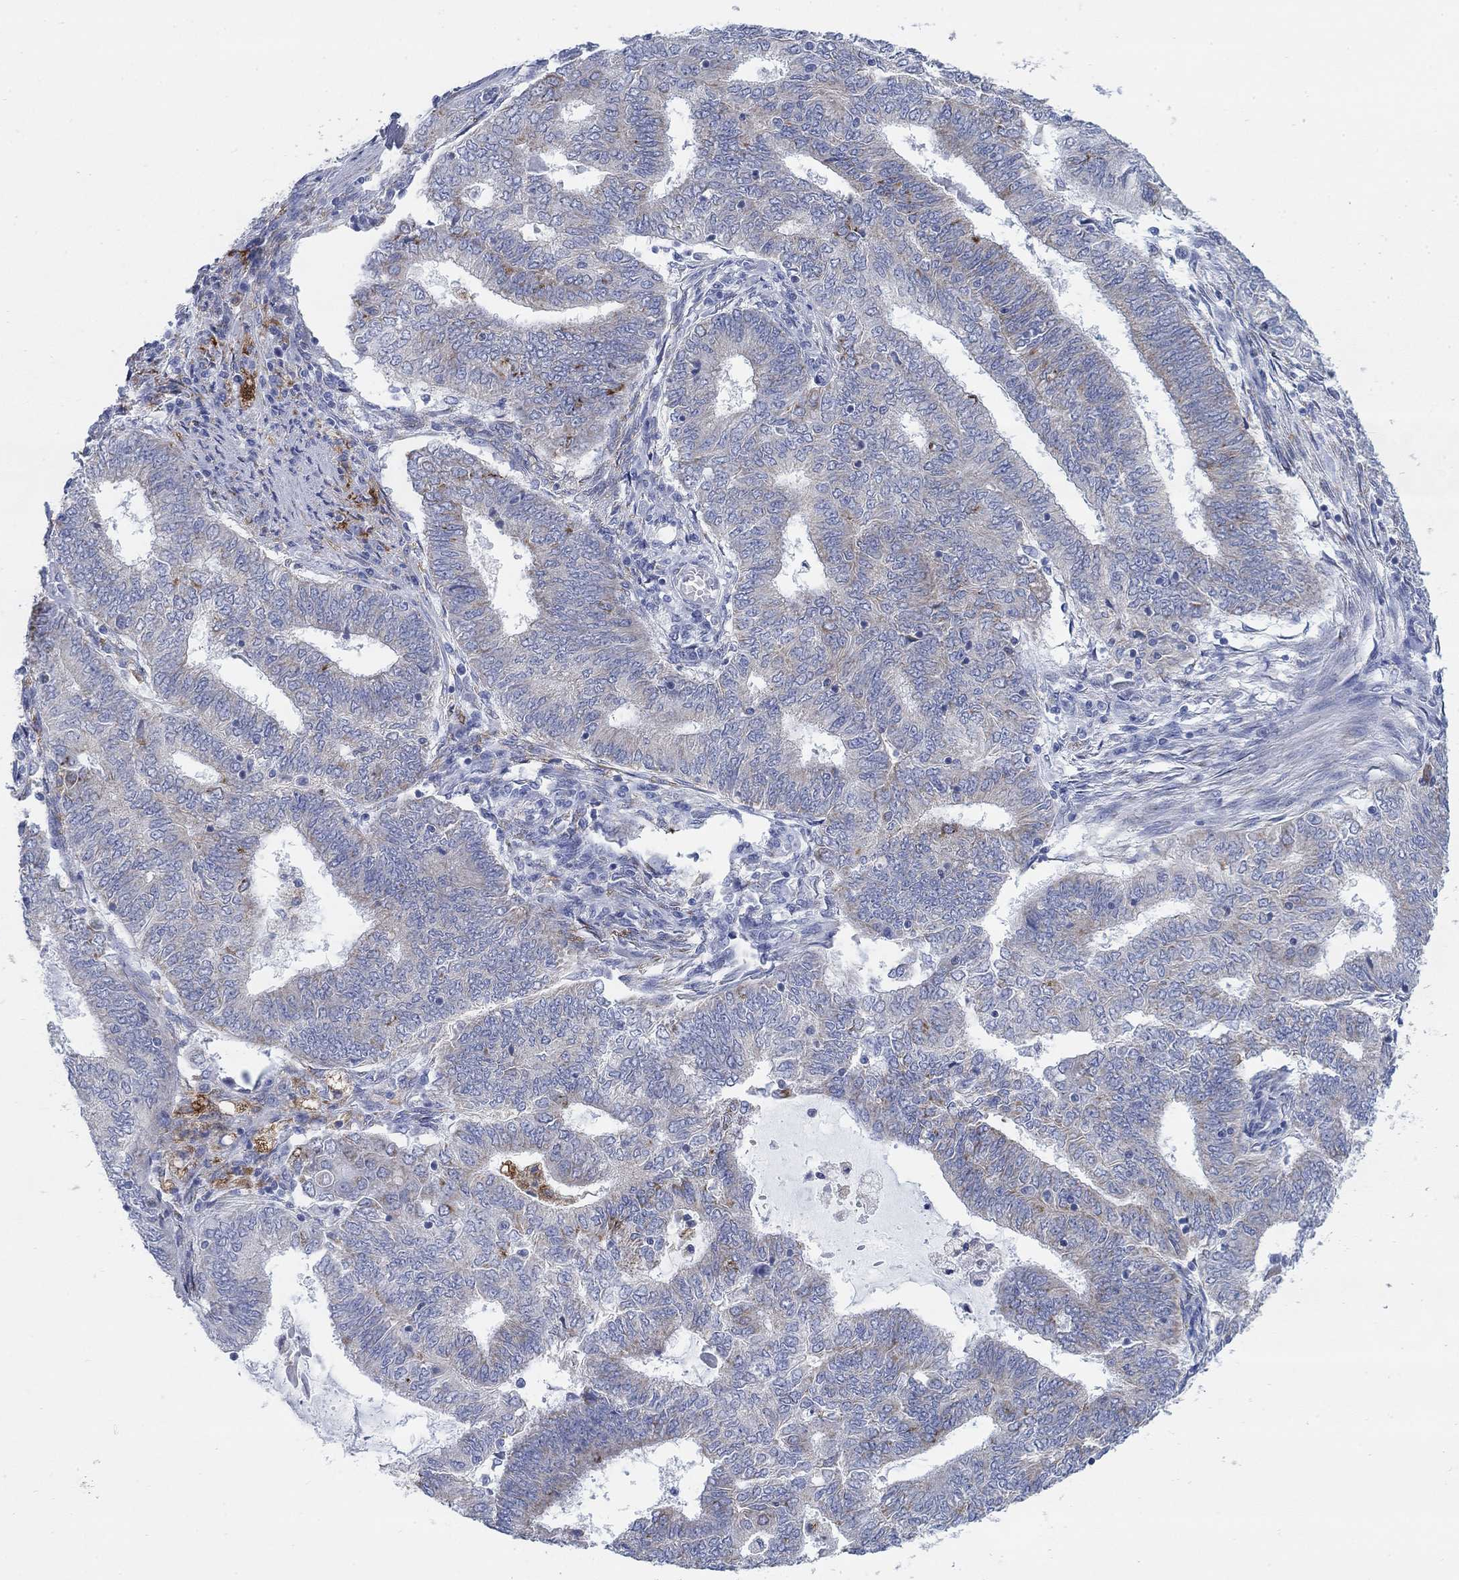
{"staining": {"intensity": "negative", "quantity": "none", "location": "none"}, "tissue": "endometrial cancer", "cell_type": "Tumor cells", "image_type": "cancer", "snomed": [{"axis": "morphology", "description": "Adenocarcinoma, NOS"}, {"axis": "topography", "description": "Endometrium"}], "caption": "Immunohistochemistry image of adenocarcinoma (endometrial) stained for a protein (brown), which reveals no positivity in tumor cells.", "gene": "SCCPDH", "patient": {"sex": "female", "age": 62}}